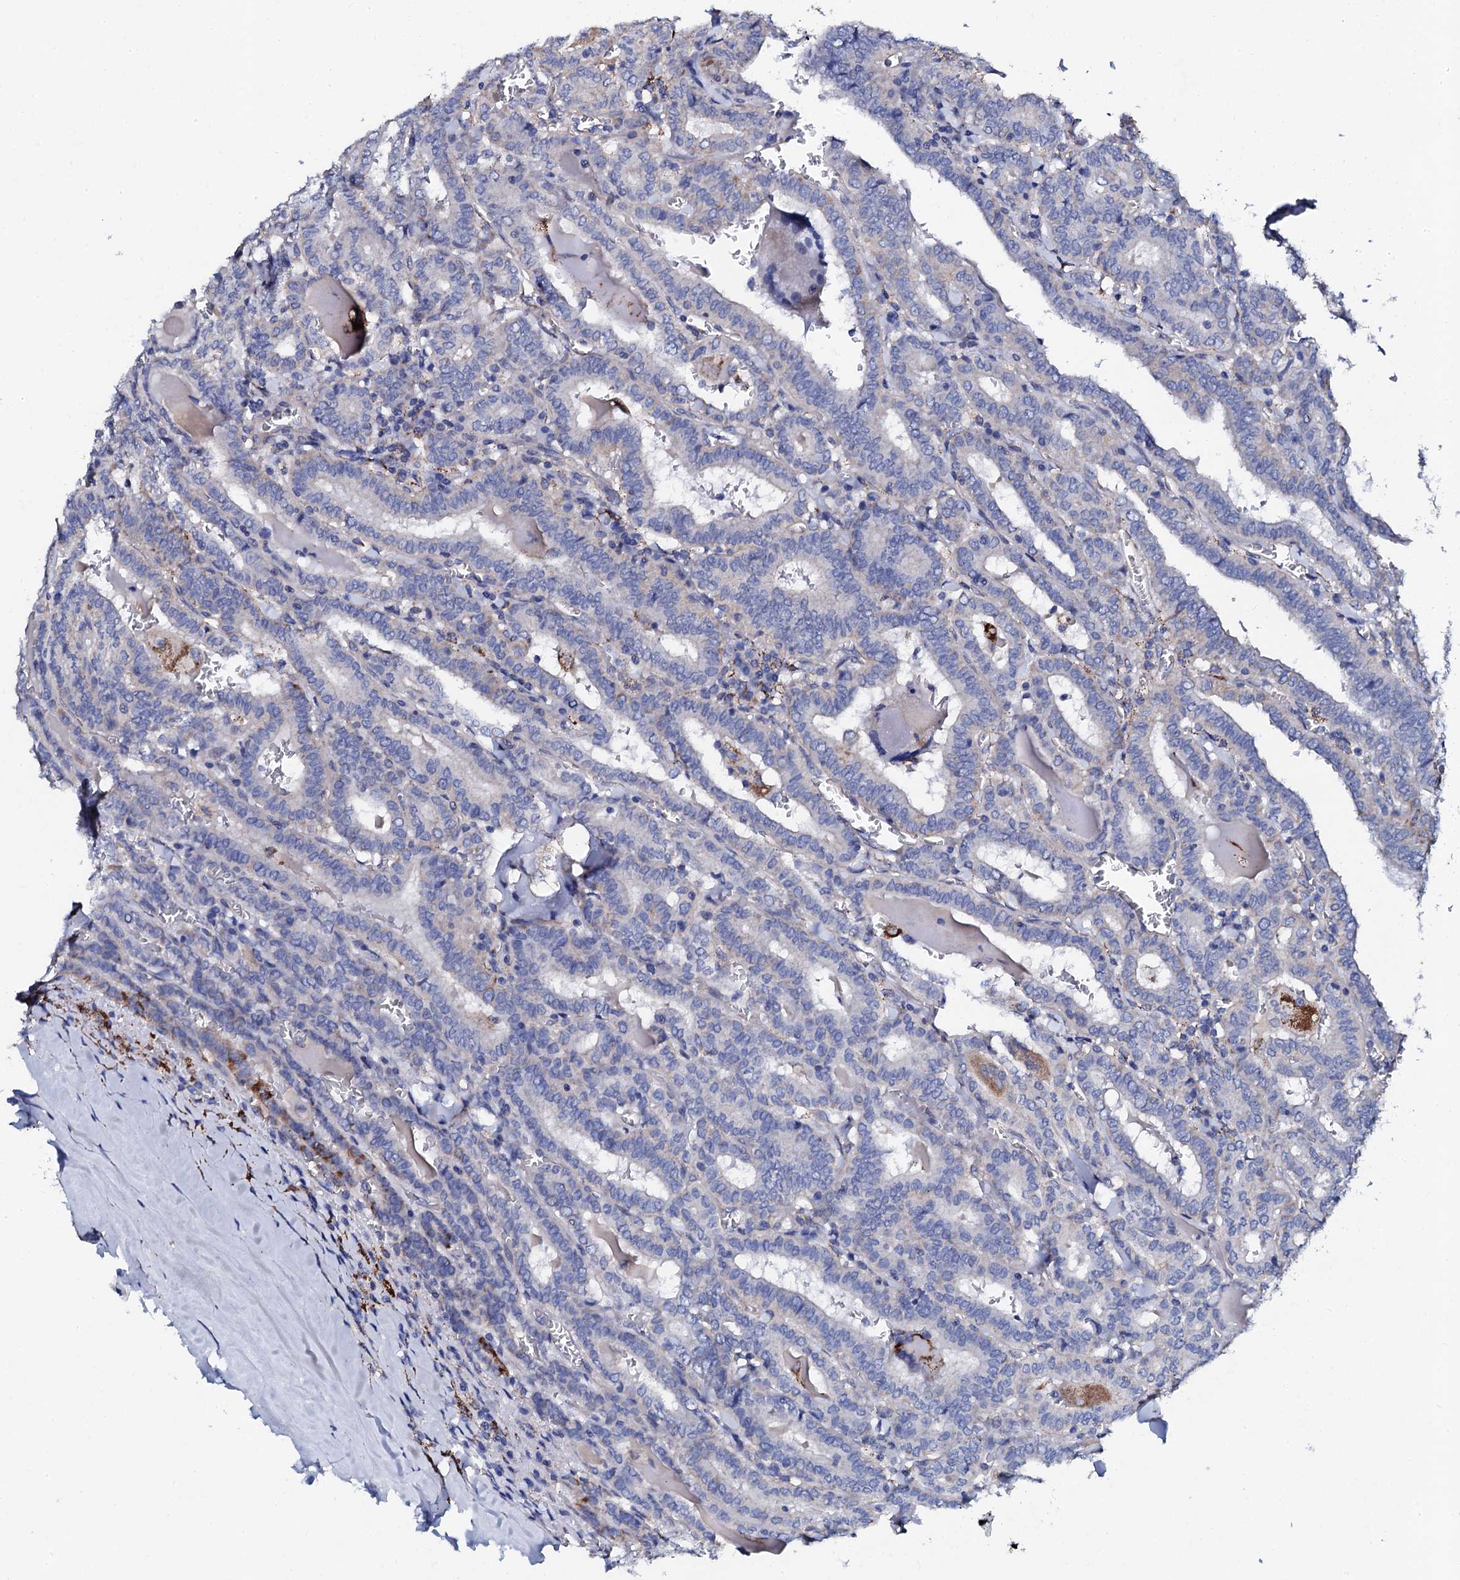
{"staining": {"intensity": "negative", "quantity": "none", "location": "none"}, "tissue": "thyroid cancer", "cell_type": "Tumor cells", "image_type": "cancer", "snomed": [{"axis": "morphology", "description": "Papillary adenocarcinoma, NOS"}, {"axis": "topography", "description": "Thyroid gland"}], "caption": "A photomicrograph of human thyroid papillary adenocarcinoma is negative for staining in tumor cells.", "gene": "KLHL32", "patient": {"sex": "female", "age": 72}}